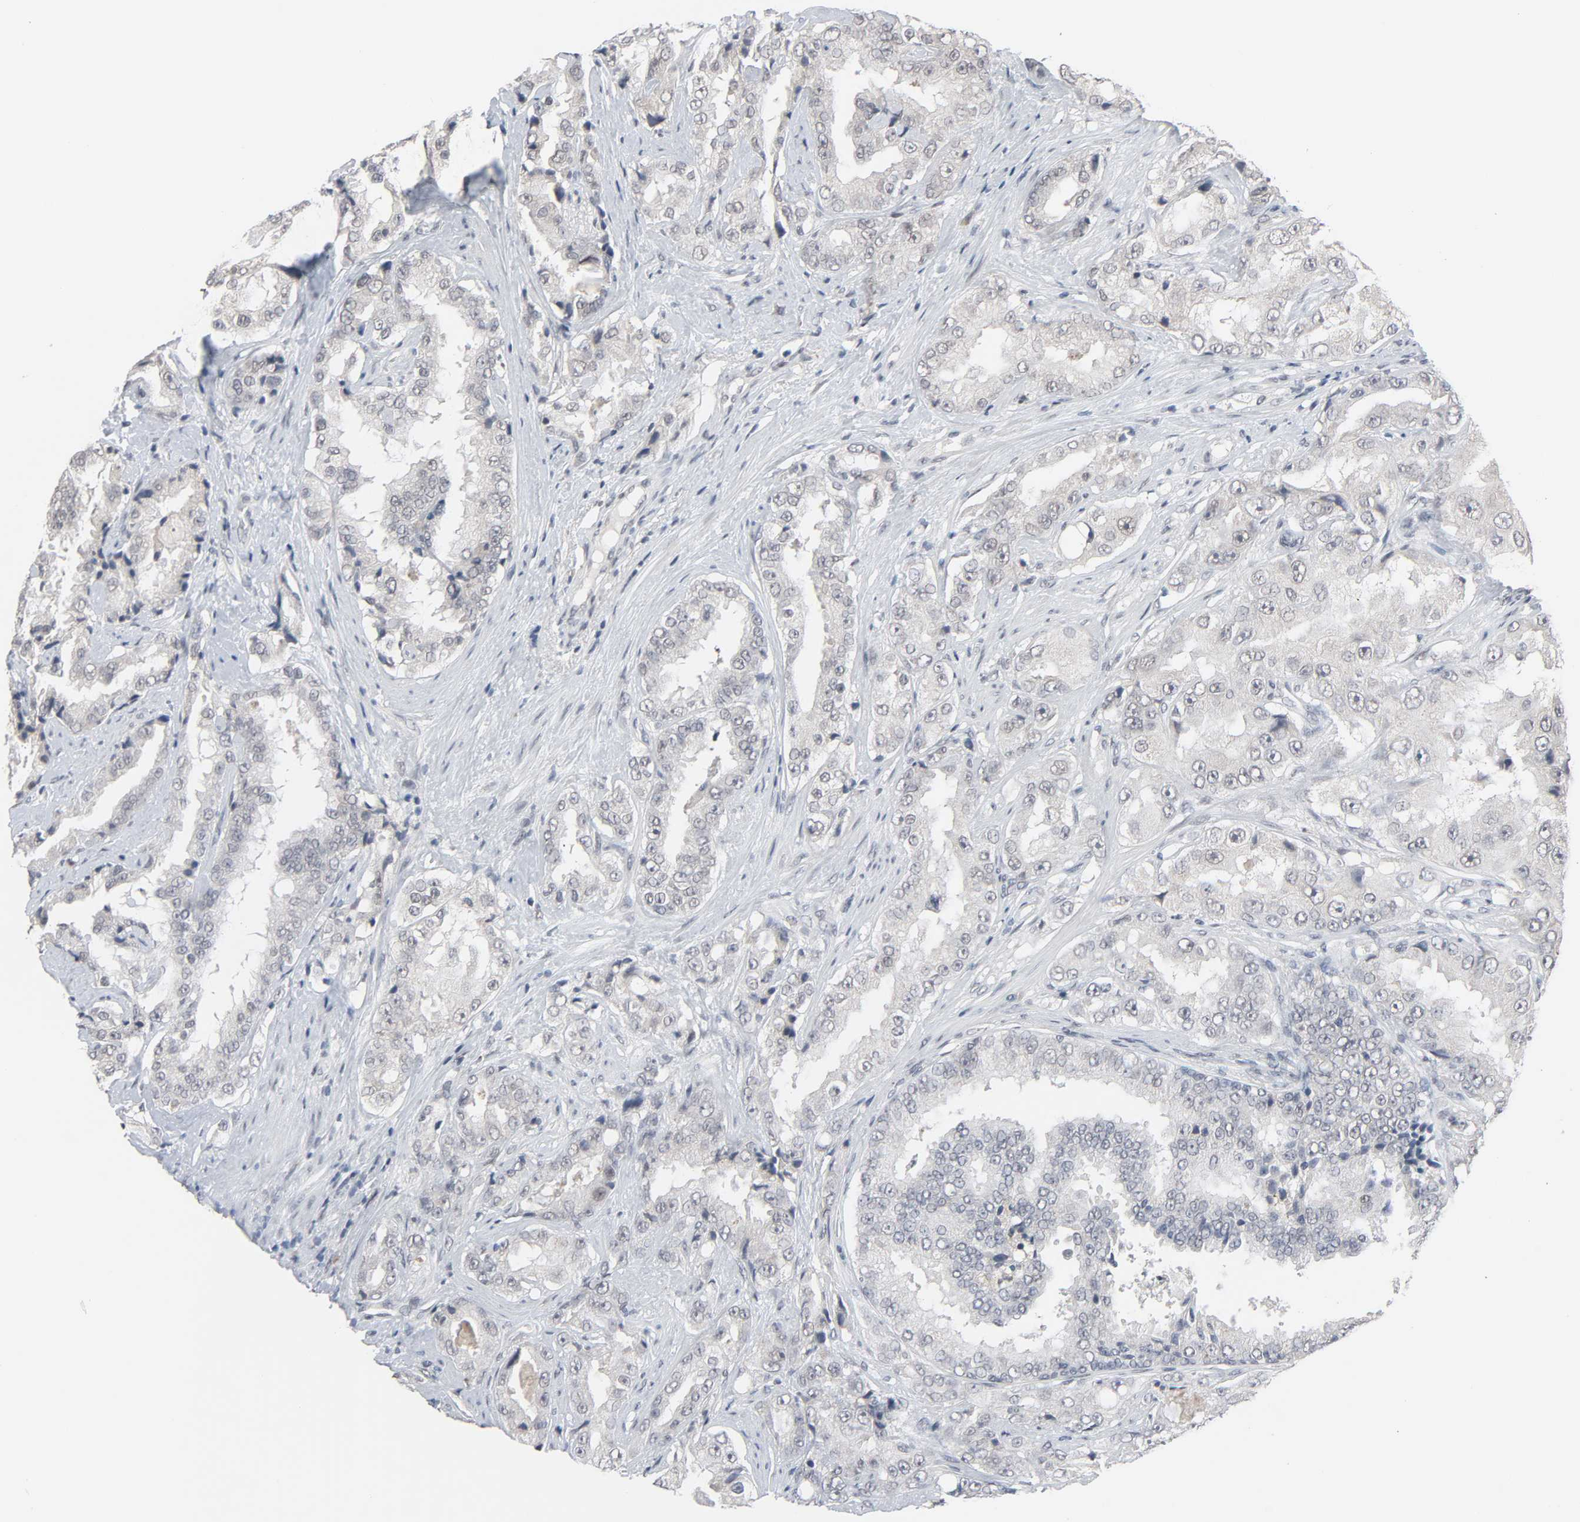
{"staining": {"intensity": "negative", "quantity": "none", "location": "none"}, "tissue": "prostate cancer", "cell_type": "Tumor cells", "image_type": "cancer", "snomed": [{"axis": "morphology", "description": "Adenocarcinoma, High grade"}, {"axis": "topography", "description": "Prostate"}], "caption": "High magnification brightfield microscopy of prostate cancer stained with DAB (3,3'-diaminobenzidine) (brown) and counterstained with hematoxylin (blue): tumor cells show no significant expression.", "gene": "MT3", "patient": {"sex": "male", "age": 73}}